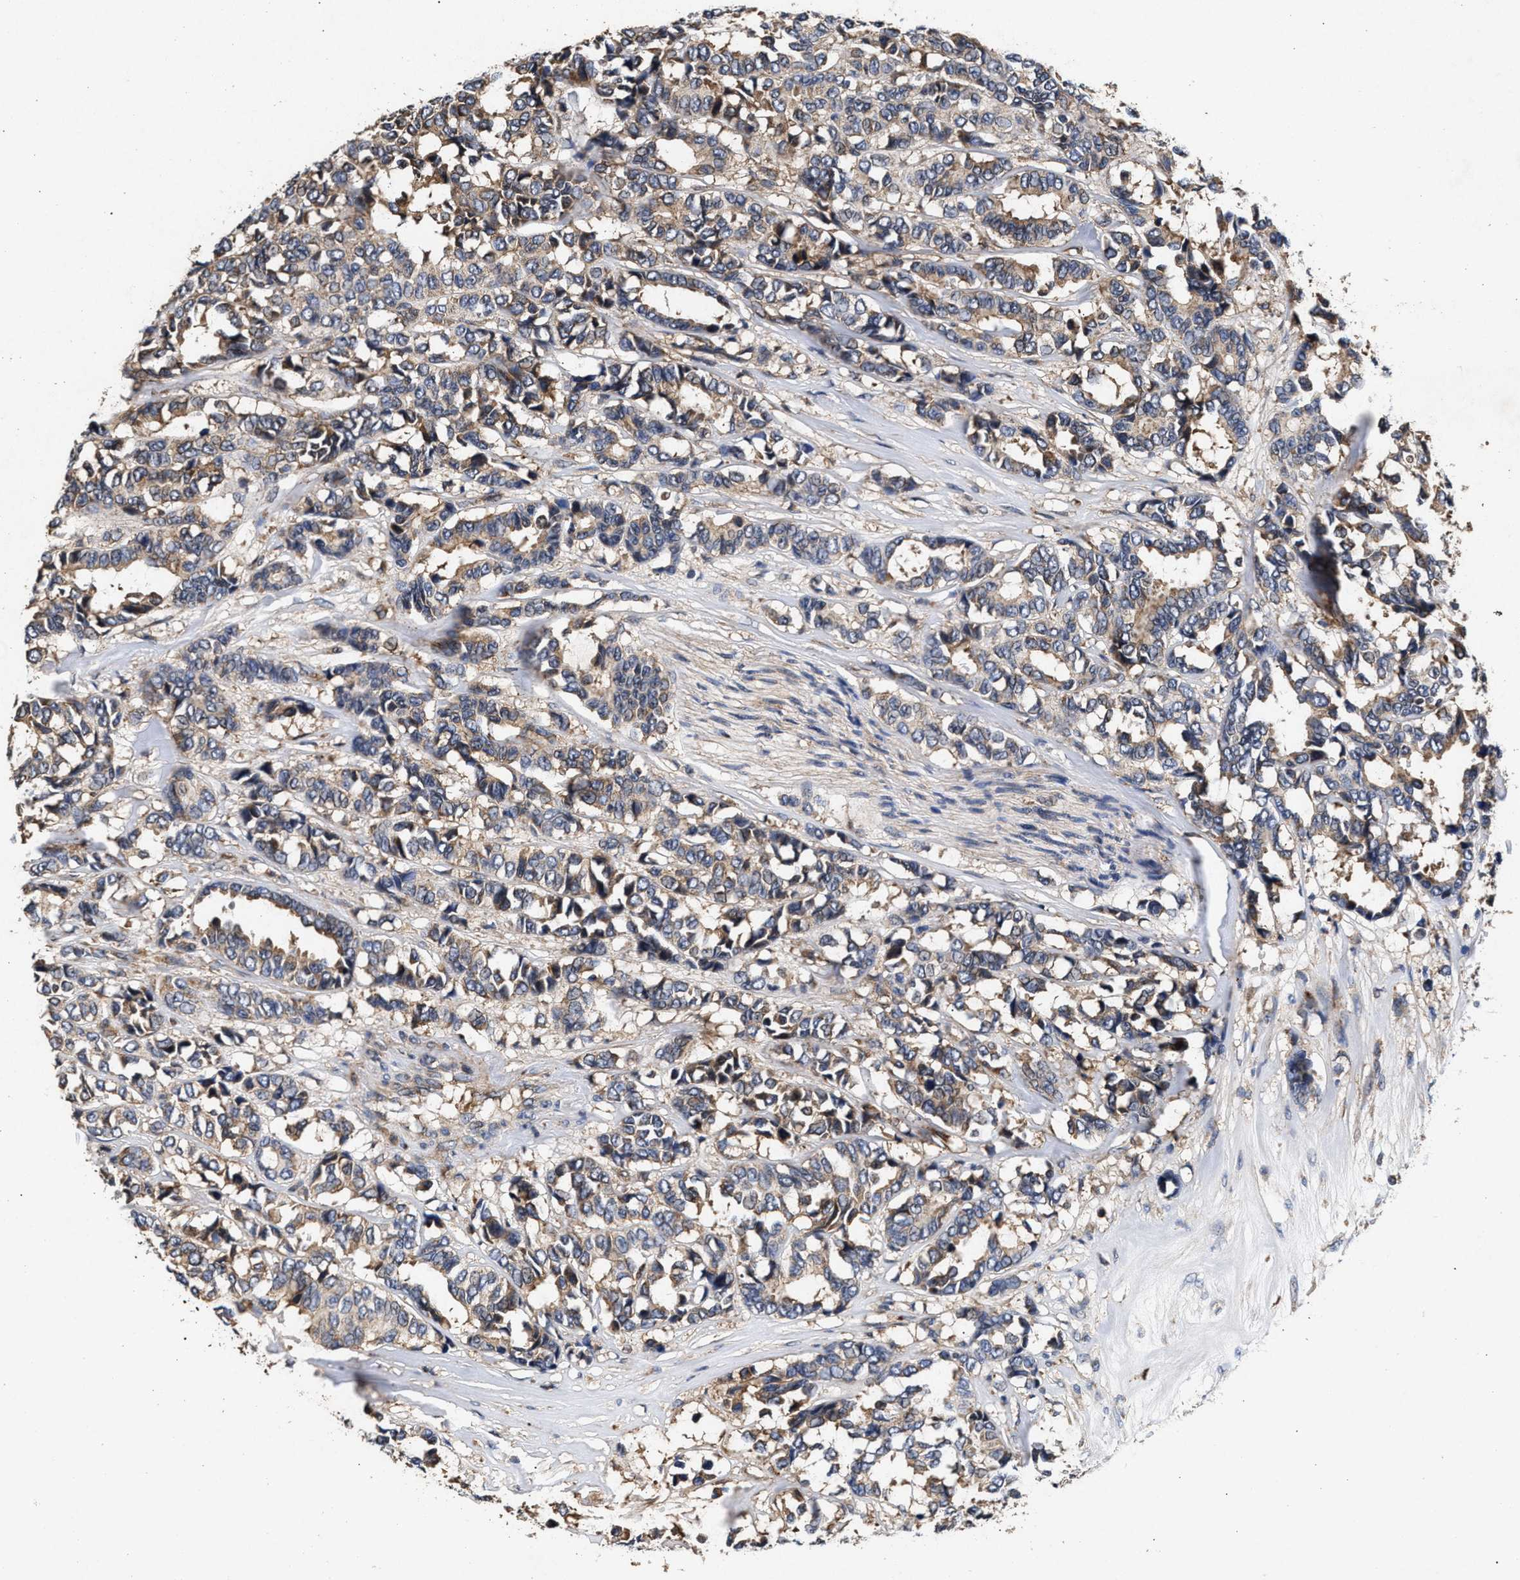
{"staining": {"intensity": "weak", "quantity": ">75%", "location": "cytoplasmic/membranous"}, "tissue": "breast cancer", "cell_type": "Tumor cells", "image_type": "cancer", "snomed": [{"axis": "morphology", "description": "Duct carcinoma"}, {"axis": "topography", "description": "Breast"}], "caption": "The photomicrograph displays immunohistochemical staining of breast infiltrating ductal carcinoma. There is weak cytoplasmic/membranous expression is appreciated in about >75% of tumor cells. (DAB (3,3'-diaminobenzidine) = brown stain, brightfield microscopy at high magnification).", "gene": "NFKB2", "patient": {"sex": "female", "age": 87}}